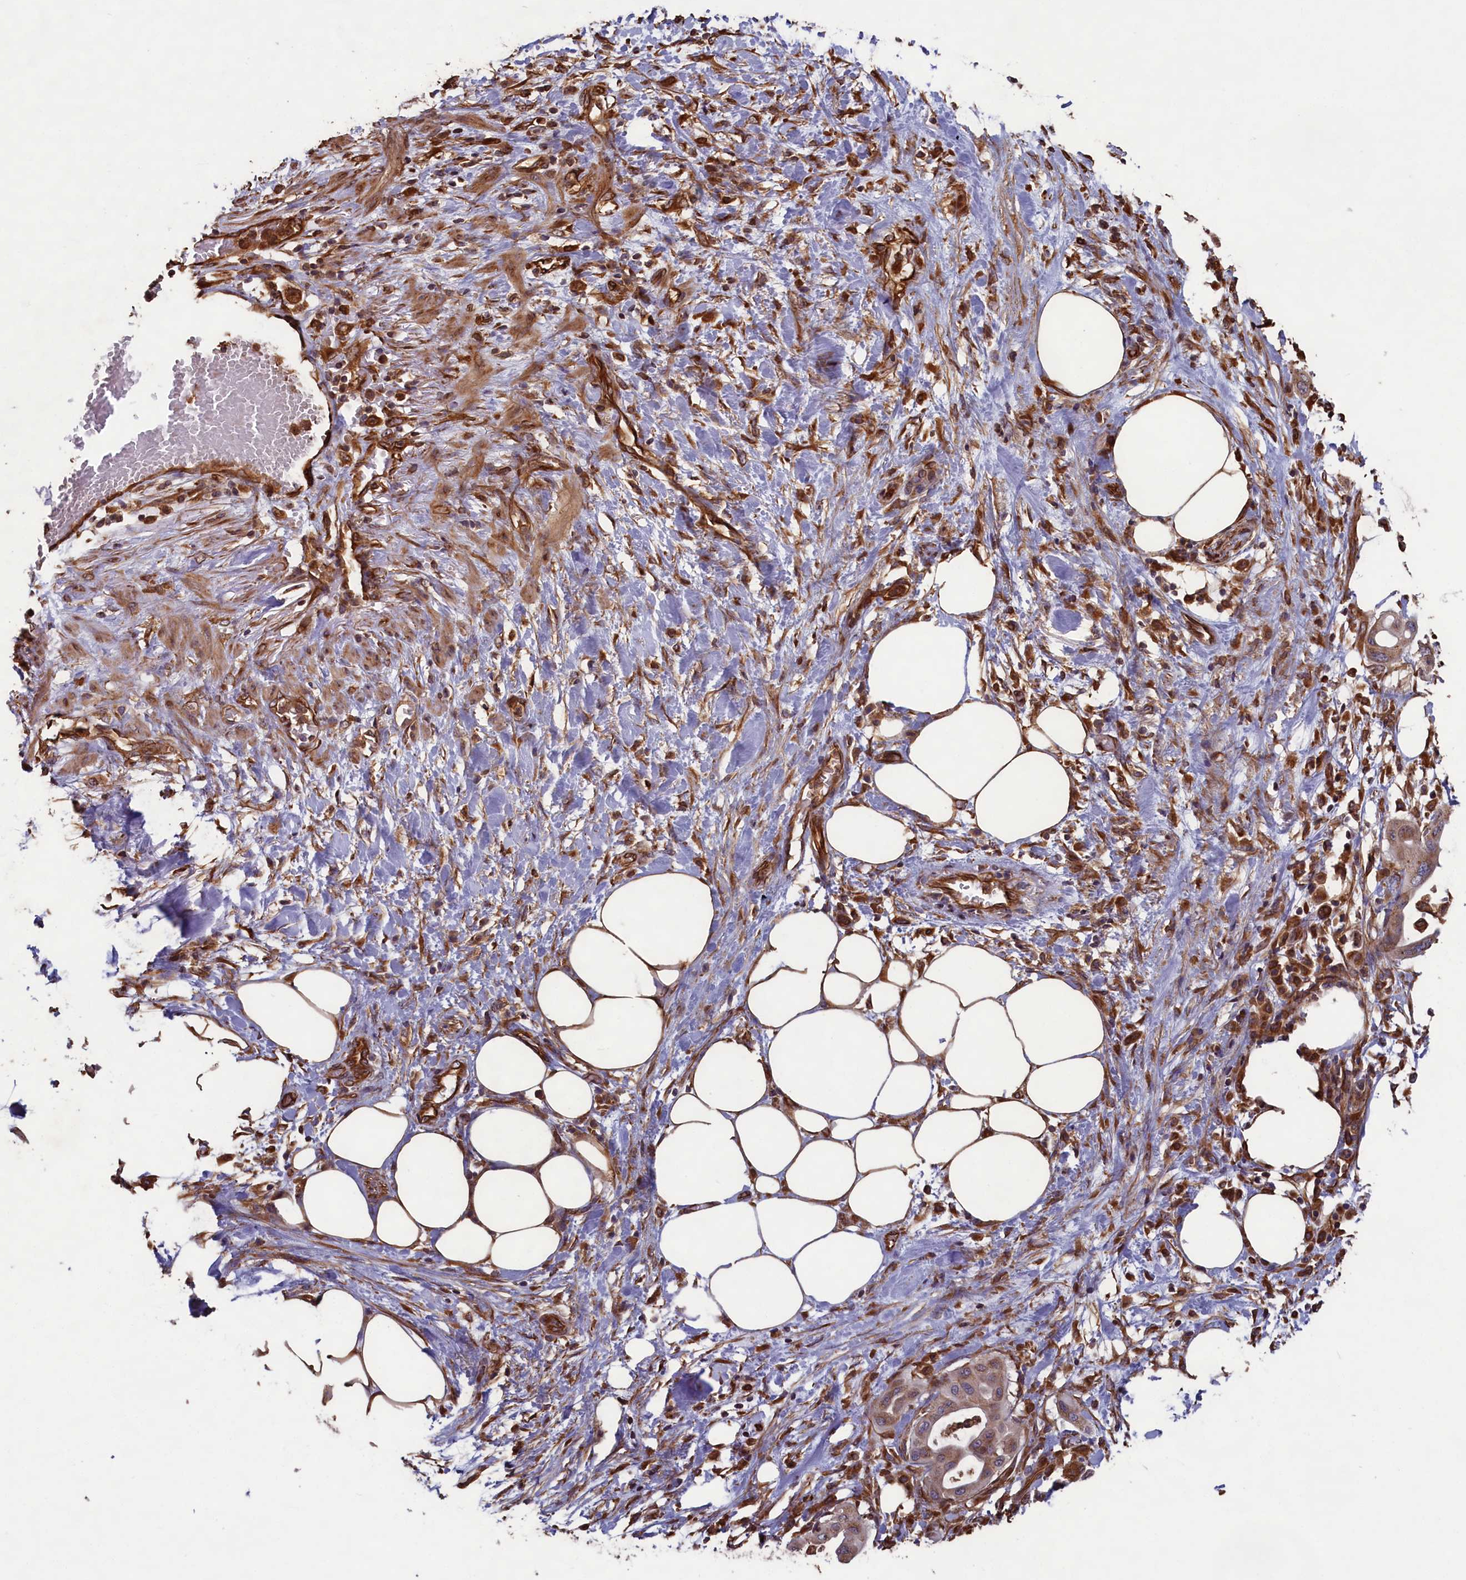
{"staining": {"intensity": "moderate", "quantity": ">75%", "location": "cytoplasmic/membranous"}, "tissue": "pancreatic cancer", "cell_type": "Tumor cells", "image_type": "cancer", "snomed": [{"axis": "morphology", "description": "Adenocarcinoma, NOS"}, {"axis": "topography", "description": "Pancreas"}], "caption": "DAB (3,3'-diaminobenzidine) immunohistochemical staining of pancreatic cancer shows moderate cytoplasmic/membranous protein expression in about >75% of tumor cells.", "gene": "CCDC124", "patient": {"sex": "male", "age": 68}}